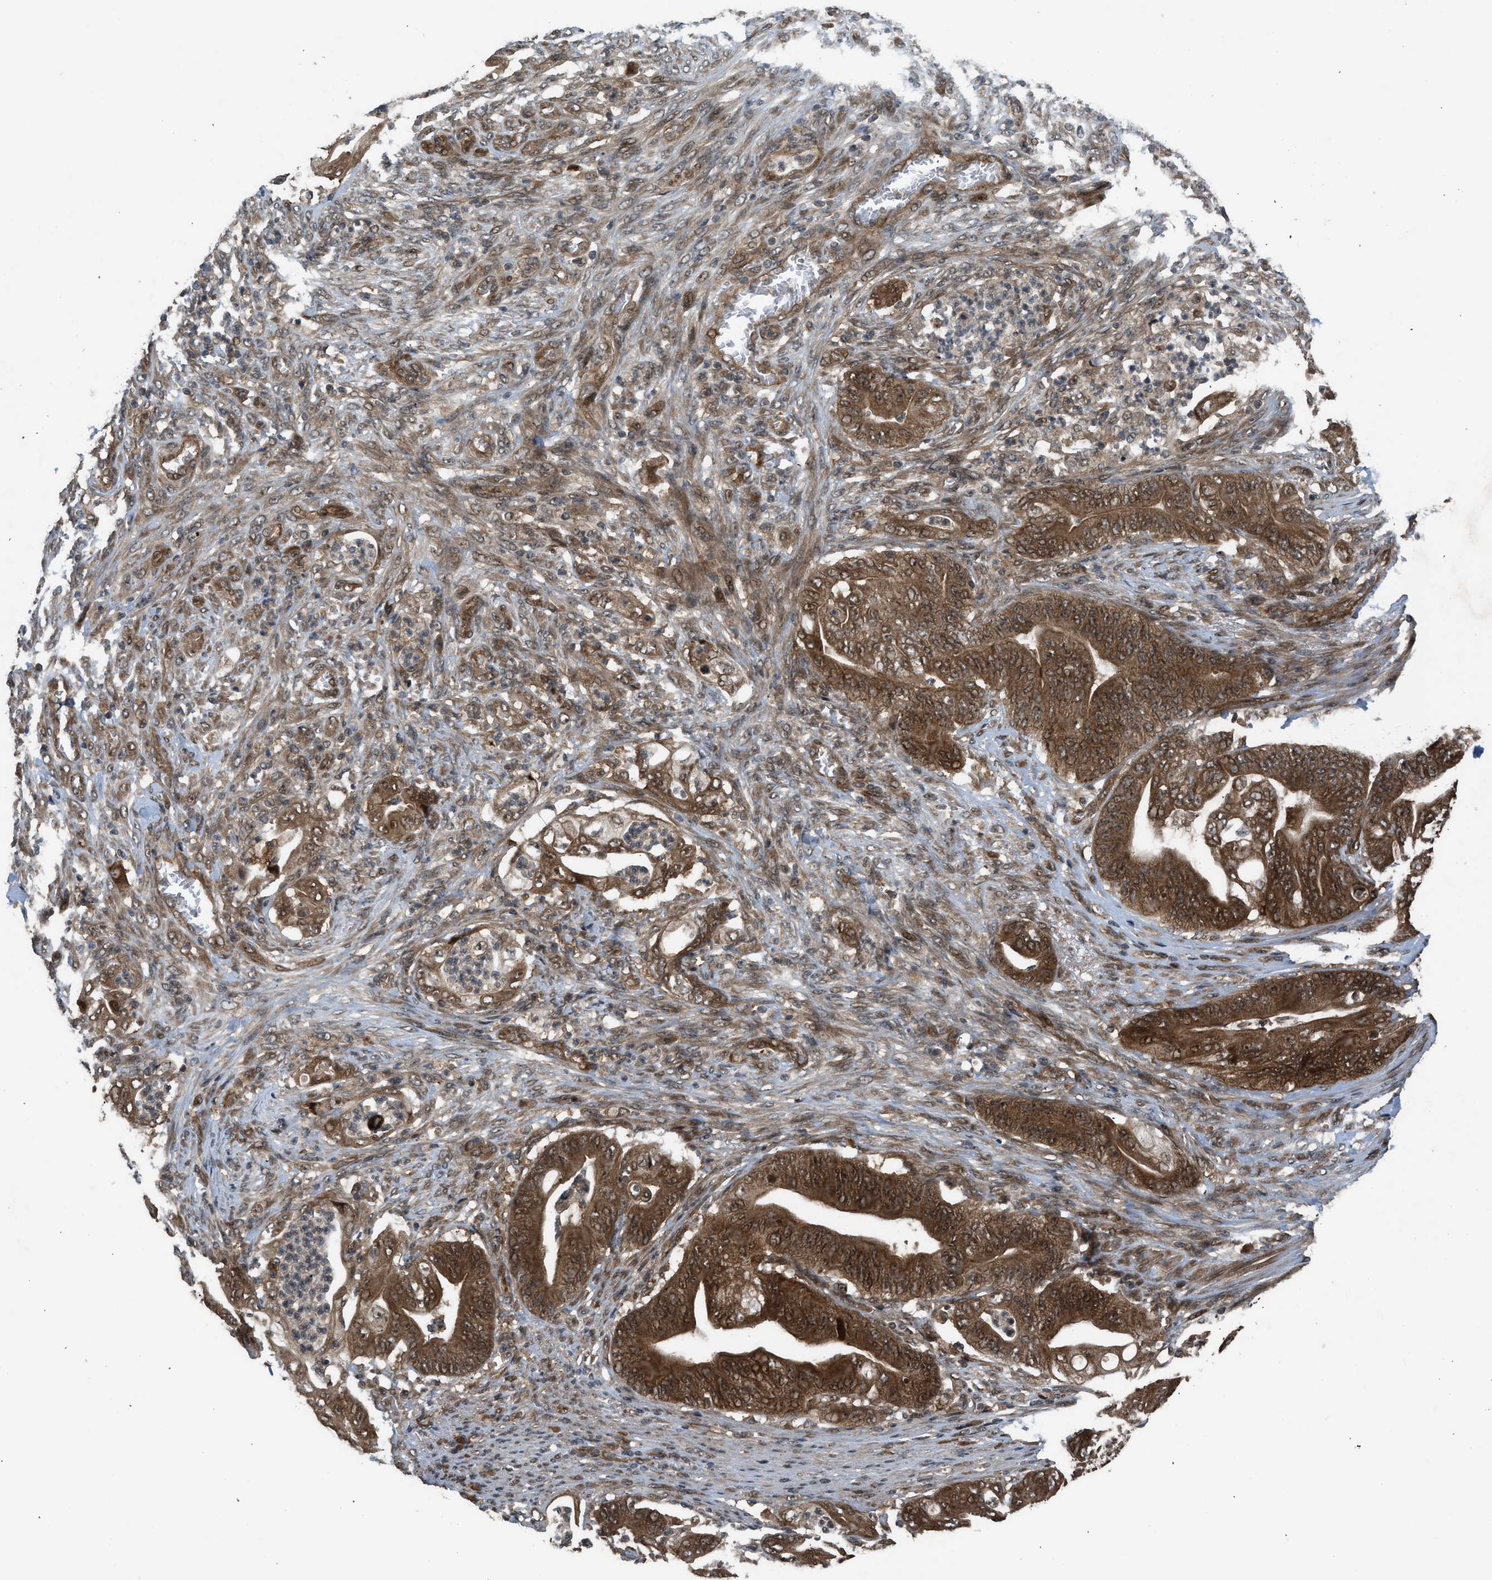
{"staining": {"intensity": "strong", "quantity": ">75%", "location": "cytoplasmic/membranous,nuclear"}, "tissue": "stomach cancer", "cell_type": "Tumor cells", "image_type": "cancer", "snomed": [{"axis": "morphology", "description": "Adenocarcinoma, NOS"}, {"axis": "topography", "description": "Stomach"}], "caption": "This photomicrograph reveals stomach cancer (adenocarcinoma) stained with immunohistochemistry to label a protein in brown. The cytoplasmic/membranous and nuclear of tumor cells show strong positivity for the protein. Nuclei are counter-stained blue.", "gene": "TXNL1", "patient": {"sex": "female", "age": 73}}